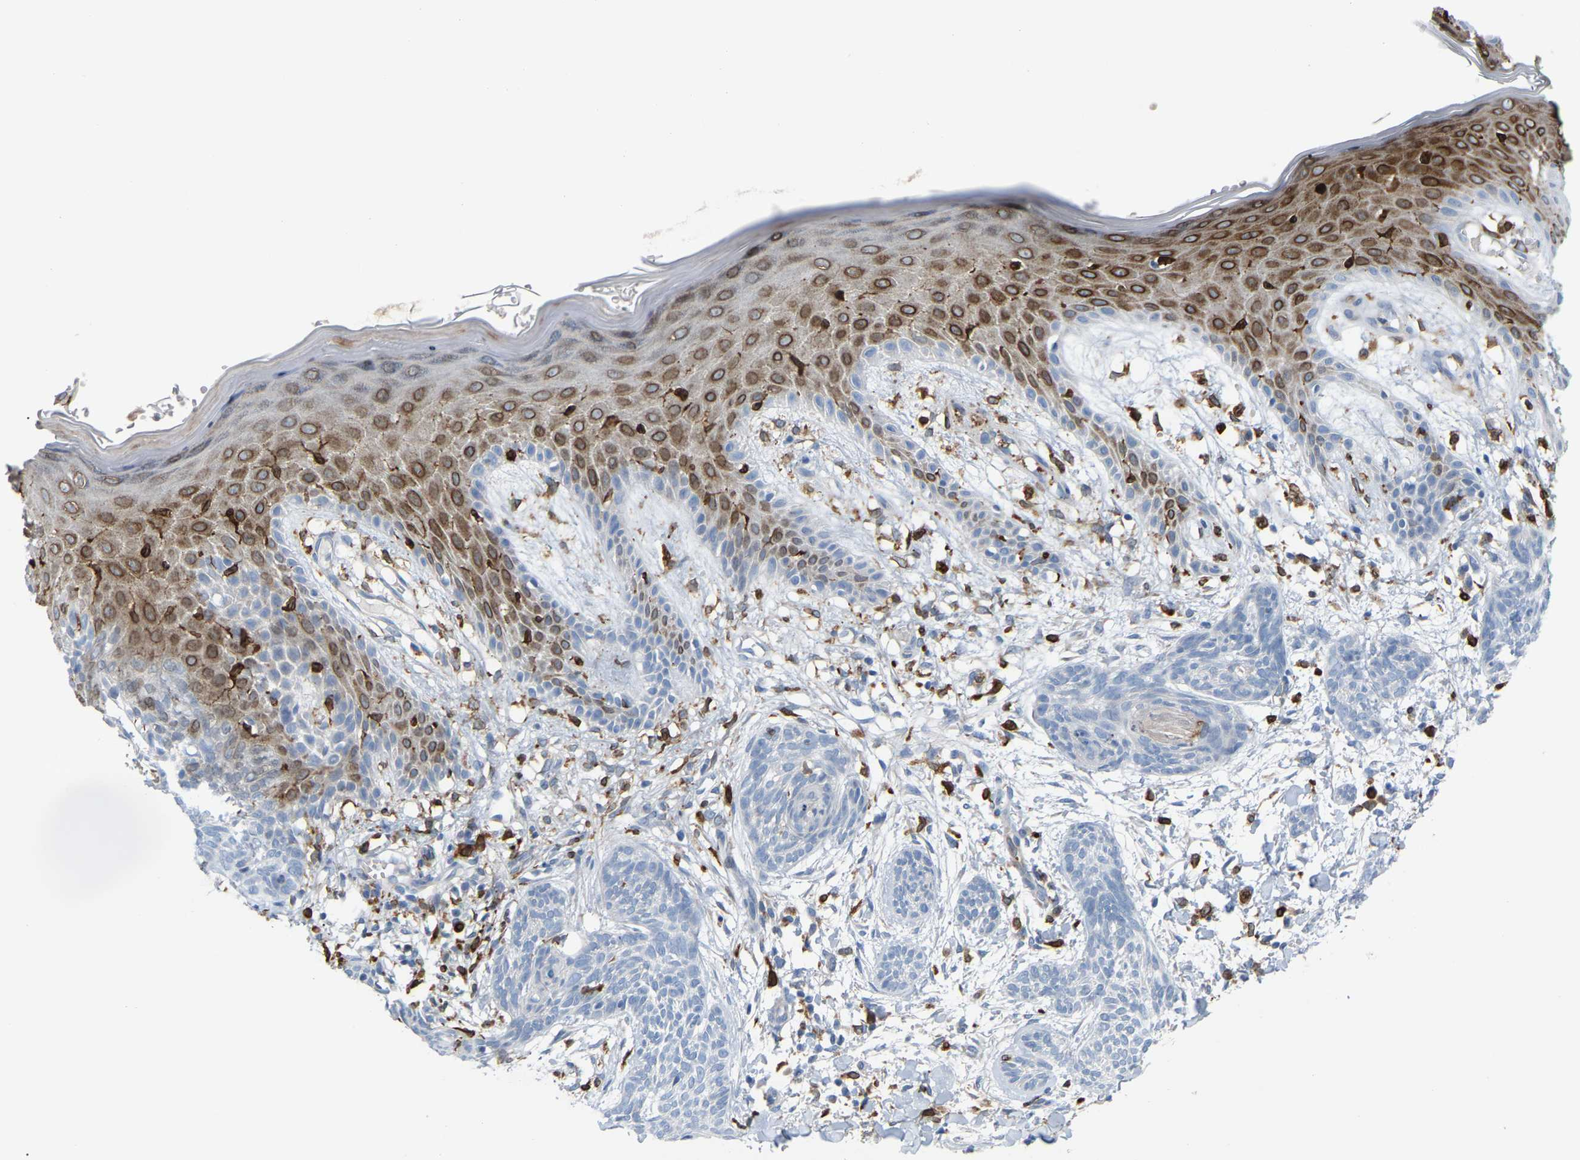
{"staining": {"intensity": "negative", "quantity": "none", "location": "none"}, "tissue": "skin cancer", "cell_type": "Tumor cells", "image_type": "cancer", "snomed": [{"axis": "morphology", "description": "Basal cell carcinoma"}, {"axis": "topography", "description": "Skin"}], "caption": "Immunohistochemistry (IHC) micrograph of human basal cell carcinoma (skin) stained for a protein (brown), which demonstrates no positivity in tumor cells.", "gene": "PTGS1", "patient": {"sex": "female", "age": 59}}